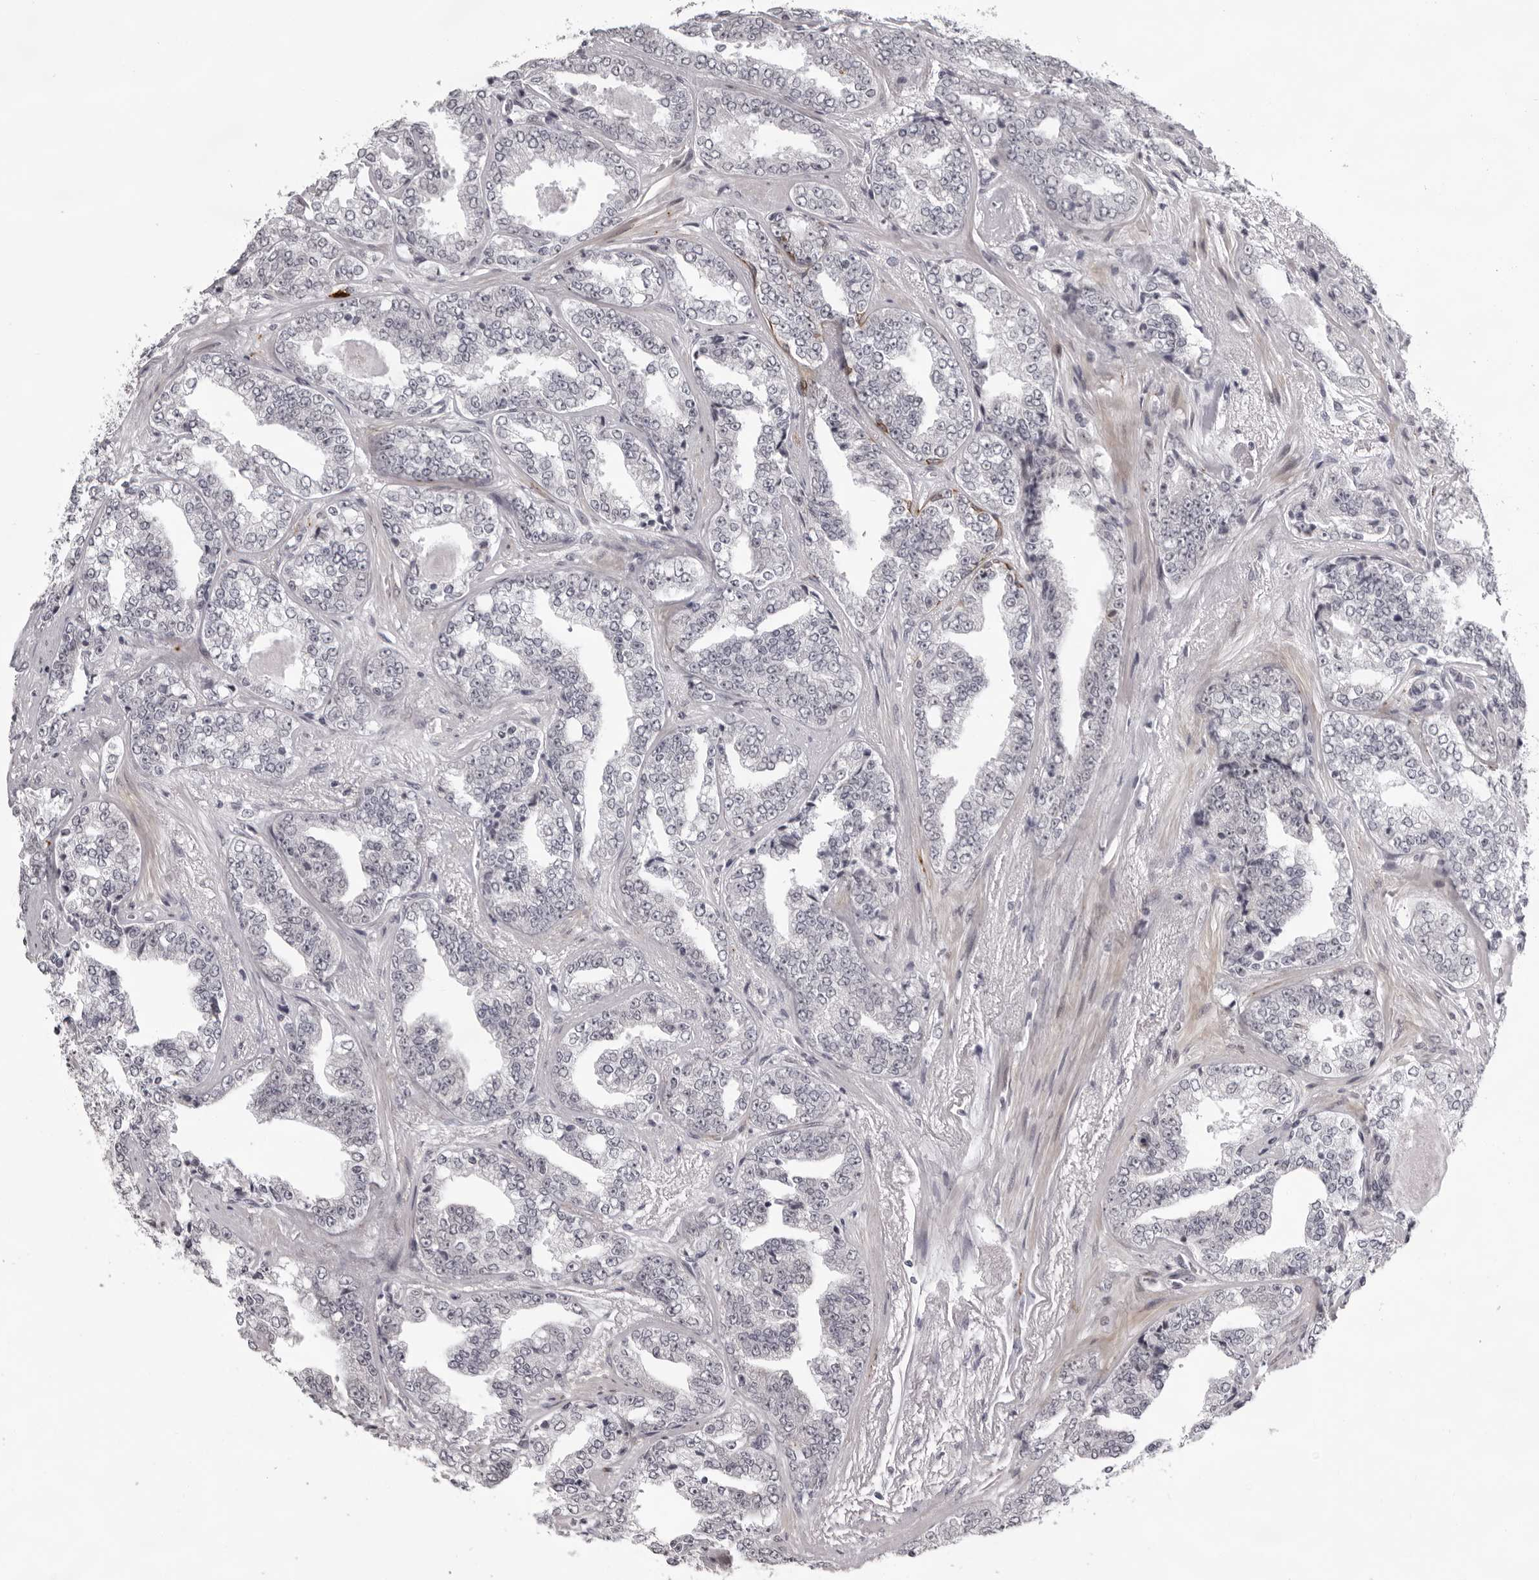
{"staining": {"intensity": "negative", "quantity": "none", "location": "none"}, "tissue": "prostate cancer", "cell_type": "Tumor cells", "image_type": "cancer", "snomed": [{"axis": "morphology", "description": "Adenocarcinoma, High grade"}, {"axis": "topography", "description": "Prostate"}], "caption": "Immunohistochemical staining of human prostate cancer demonstrates no significant positivity in tumor cells.", "gene": "NUDT18", "patient": {"sex": "male", "age": 71}}